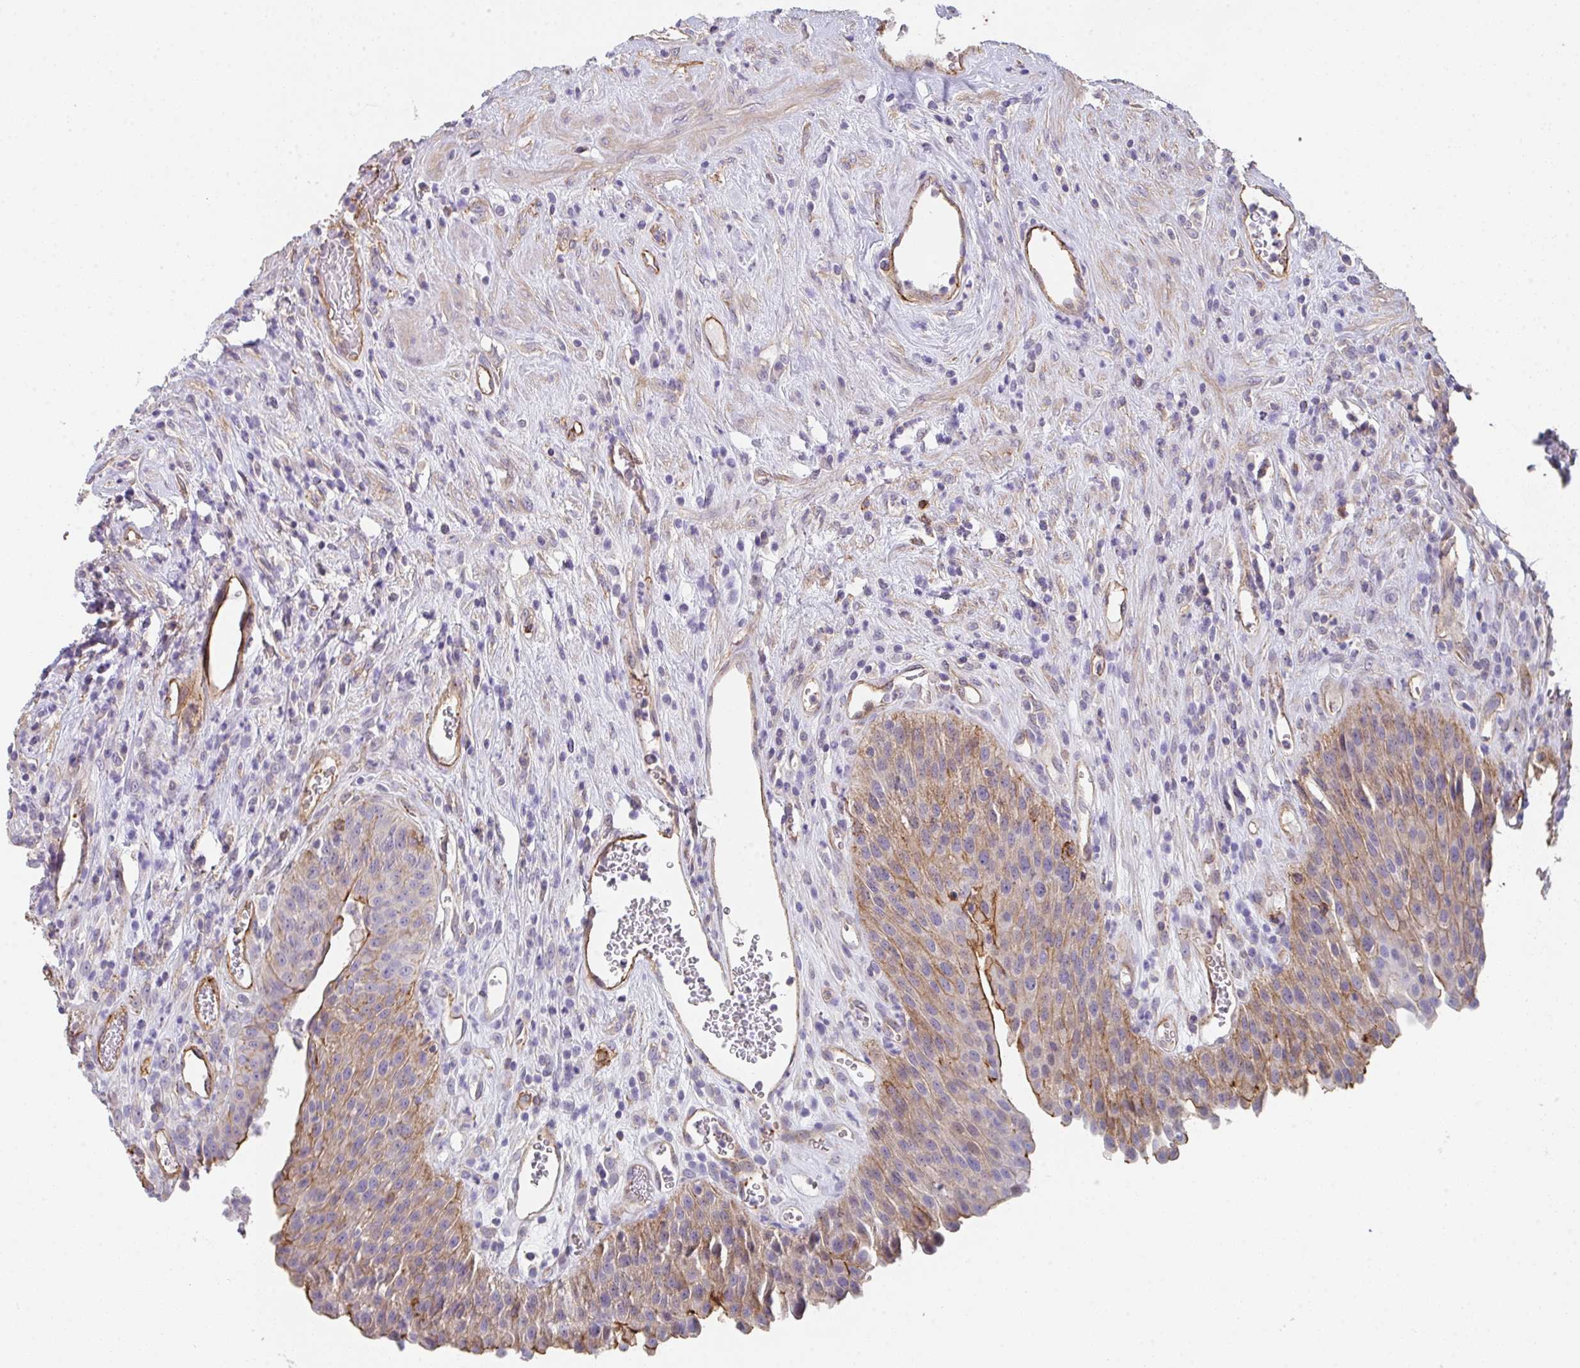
{"staining": {"intensity": "moderate", "quantity": "<25%", "location": "cytoplasmic/membranous"}, "tissue": "urinary bladder", "cell_type": "Urothelial cells", "image_type": "normal", "snomed": [{"axis": "morphology", "description": "Normal tissue, NOS"}, {"axis": "topography", "description": "Urinary bladder"}], "caption": "The micrograph reveals staining of benign urinary bladder, revealing moderate cytoplasmic/membranous protein expression (brown color) within urothelial cells. The staining was performed using DAB (3,3'-diaminobenzidine) to visualize the protein expression in brown, while the nuclei were stained in blue with hematoxylin (Magnification: 20x).", "gene": "DBN1", "patient": {"sex": "female", "age": 56}}